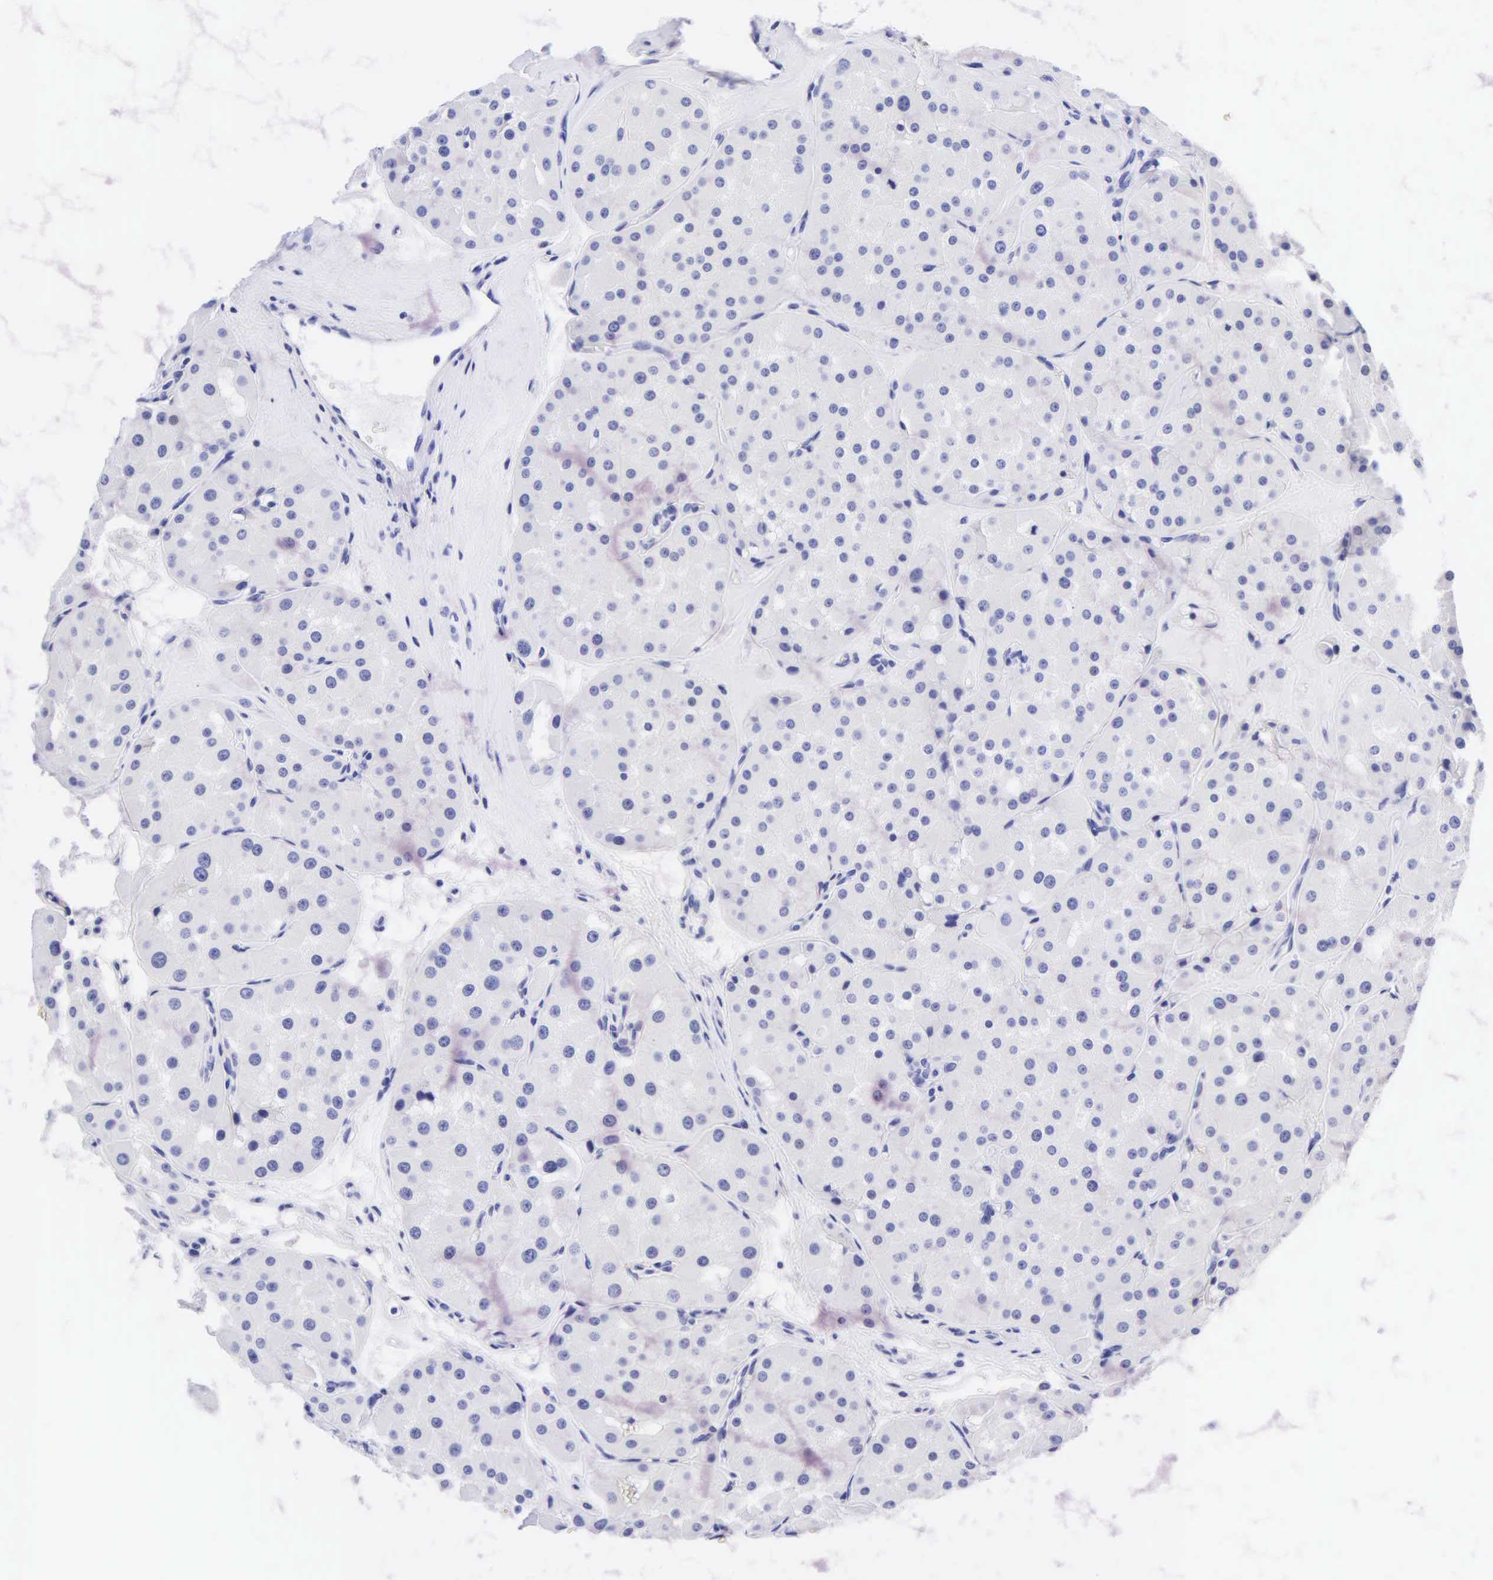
{"staining": {"intensity": "negative", "quantity": "none", "location": "none"}, "tissue": "renal cancer", "cell_type": "Tumor cells", "image_type": "cancer", "snomed": [{"axis": "morphology", "description": "Adenocarcinoma, uncertain malignant potential"}, {"axis": "topography", "description": "Kidney"}], "caption": "Tumor cells are negative for brown protein staining in renal adenocarcinoma,  uncertain malignant potential.", "gene": "KRT20", "patient": {"sex": "male", "age": 63}}